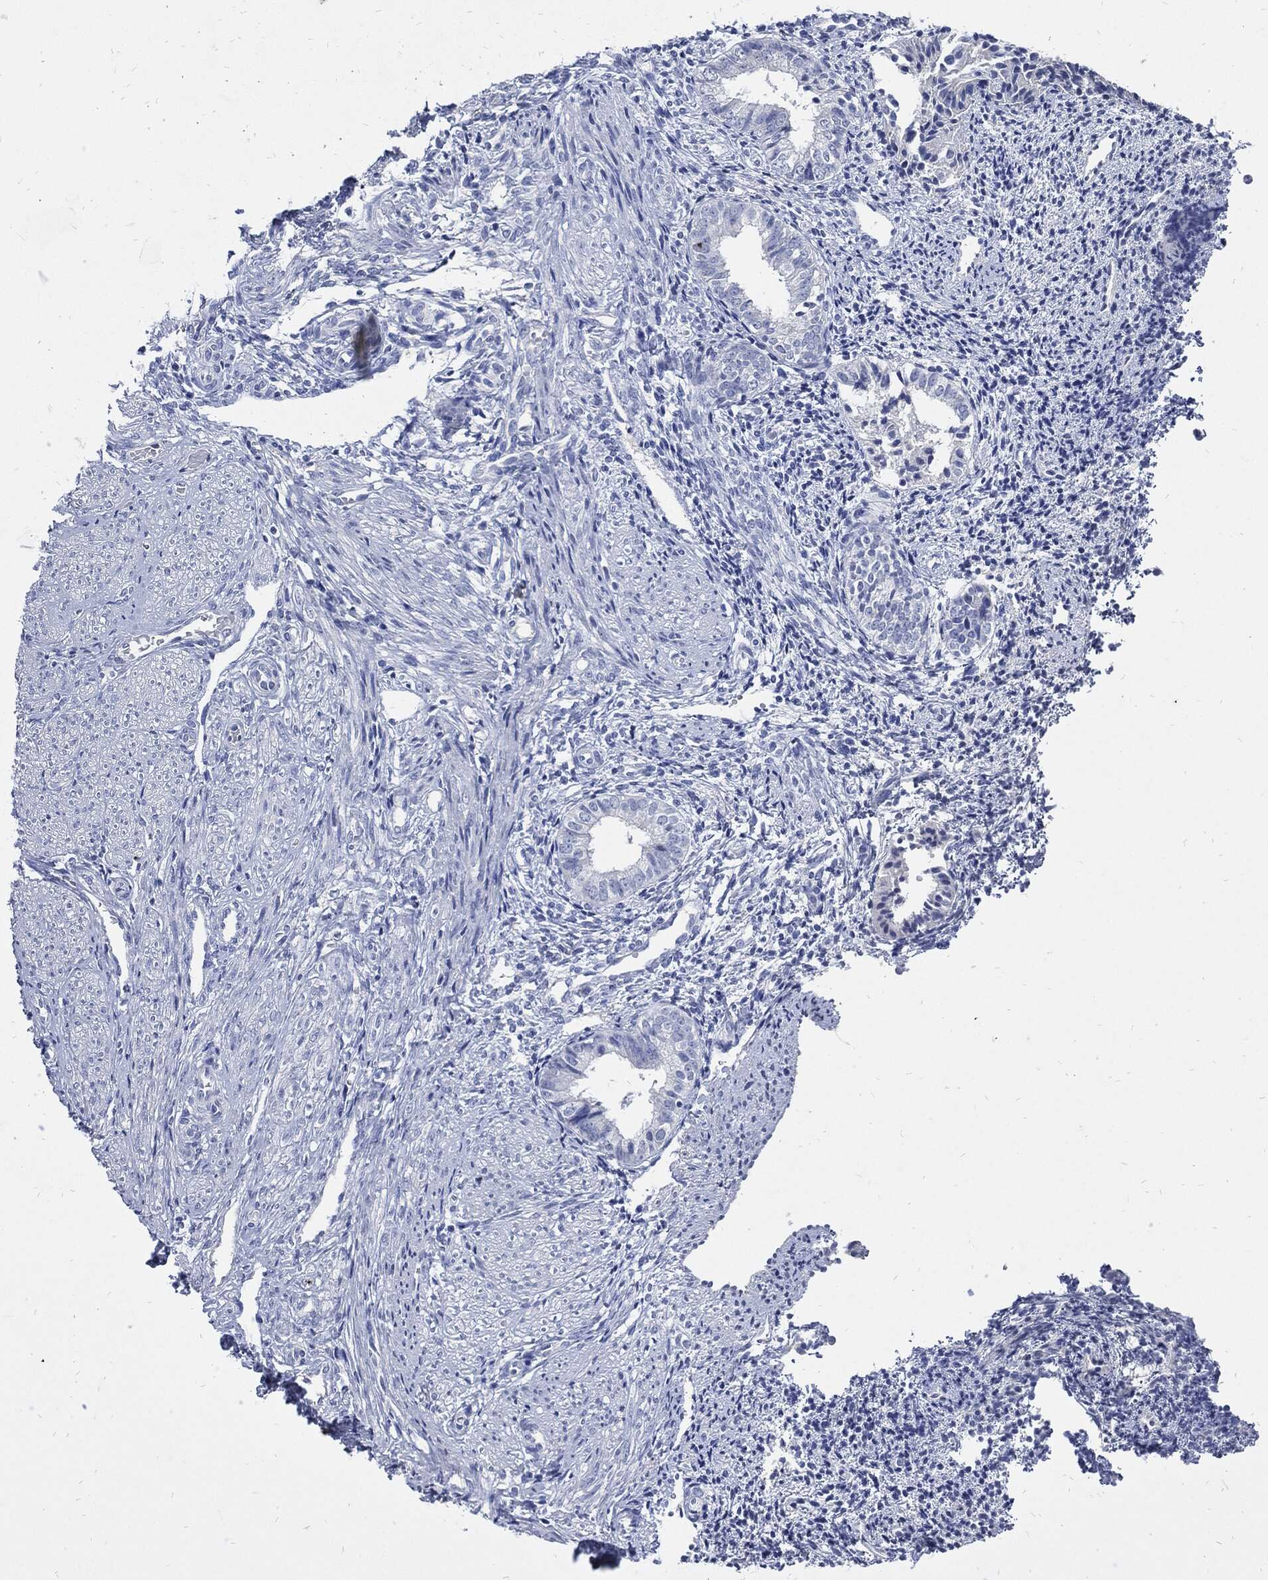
{"staining": {"intensity": "negative", "quantity": "none", "location": "none"}, "tissue": "endometrium", "cell_type": "Cells in endometrial stroma", "image_type": "normal", "snomed": [{"axis": "morphology", "description": "Normal tissue, NOS"}, {"axis": "topography", "description": "Endometrium"}], "caption": "Immunohistochemistry (IHC) micrograph of benign endometrium stained for a protein (brown), which exhibits no expression in cells in endometrial stroma.", "gene": "CPE", "patient": {"sex": "female", "age": 47}}